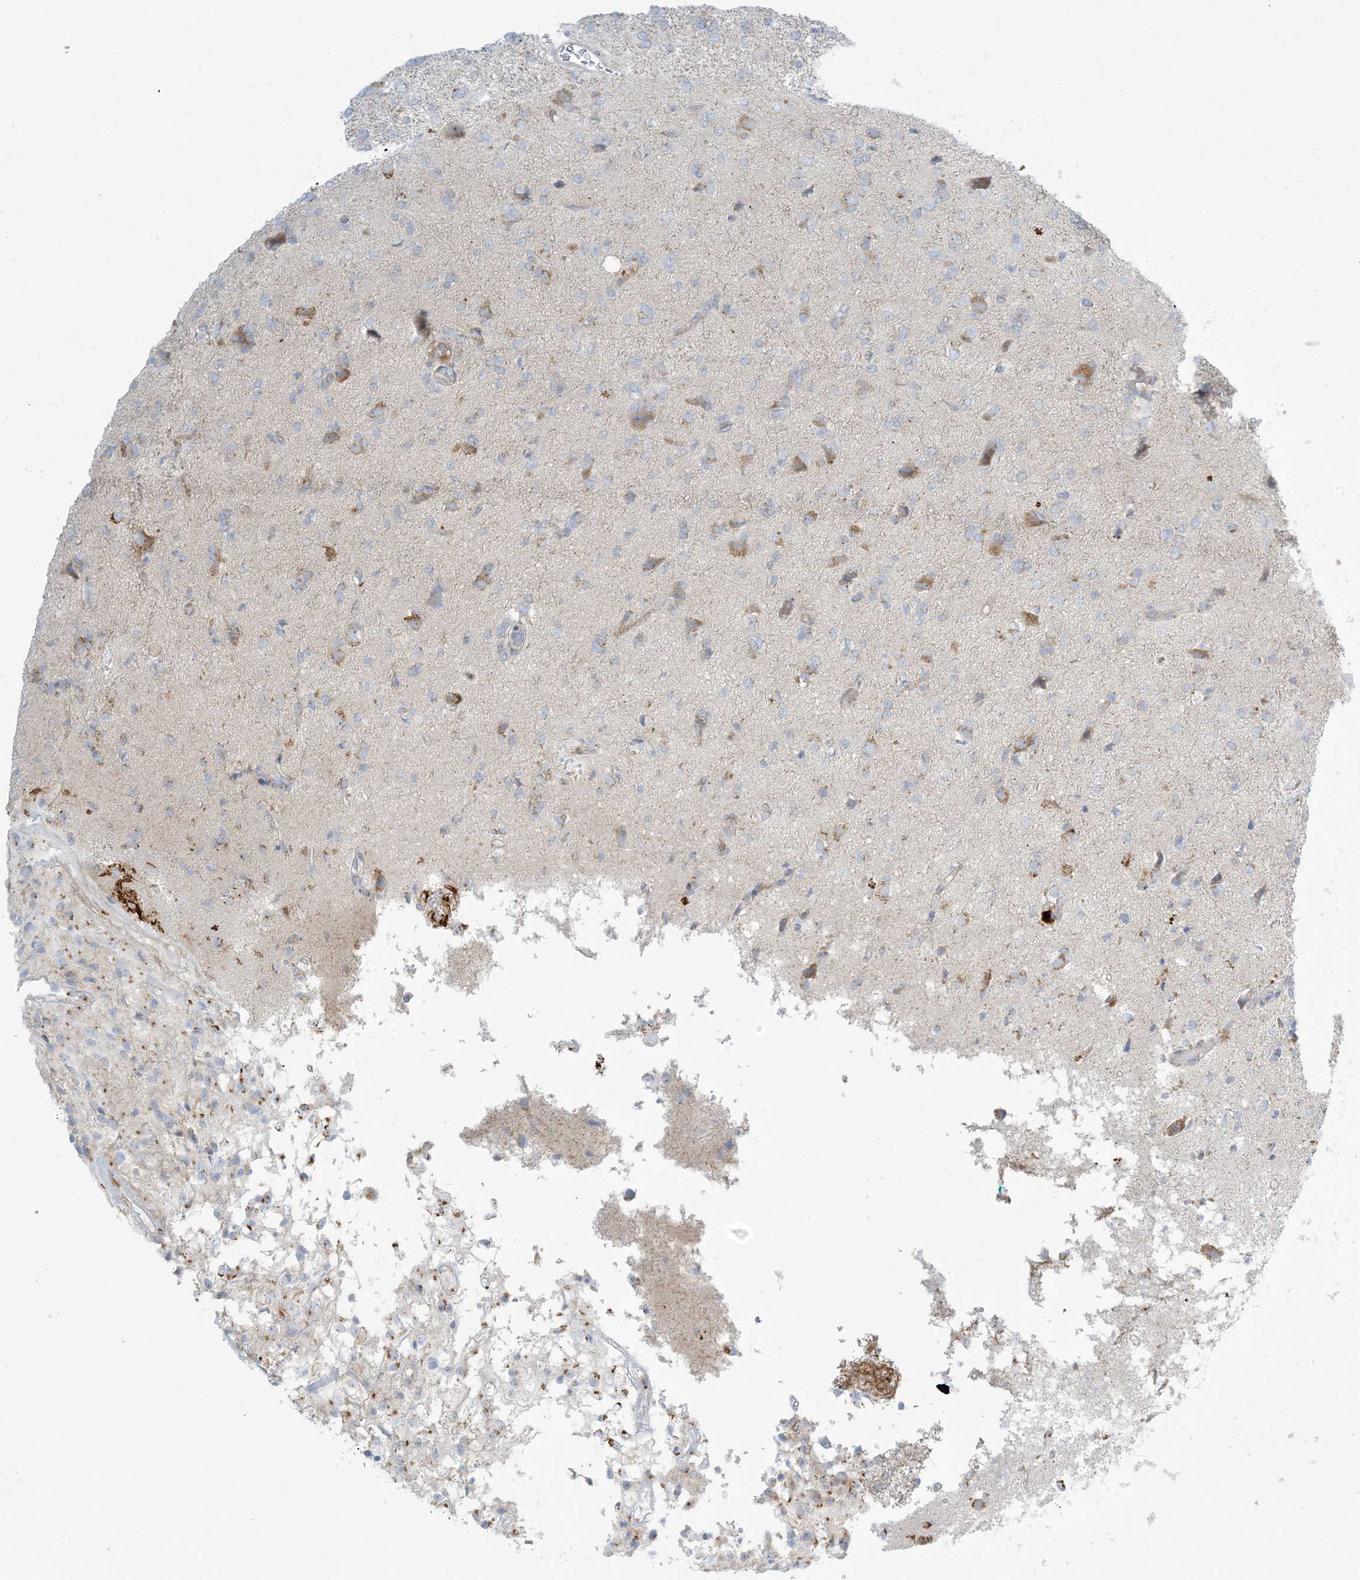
{"staining": {"intensity": "moderate", "quantity": "<25%", "location": "cytoplasmic/membranous"}, "tissue": "glioma", "cell_type": "Tumor cells", "image_type": "cancer", "snomed": [{"axis": "morphology", "description": "Glioma, malignant, High grade"}, {"axis": "topography", "description": "Brain"}], "caption": "DAB (3,3'-diaminobenzidine) immunohistochemical staining of human glioma demonstrates moderate cytoplasmic/membranous protein expression in about <25% of tumor cells. (DAB (3,3'-diaminobenzidine) IHC, brown staining for protein, blue staining for nuclei).", "gene": "AFTPH", "patient": {"sex": "female", "age": 59}}